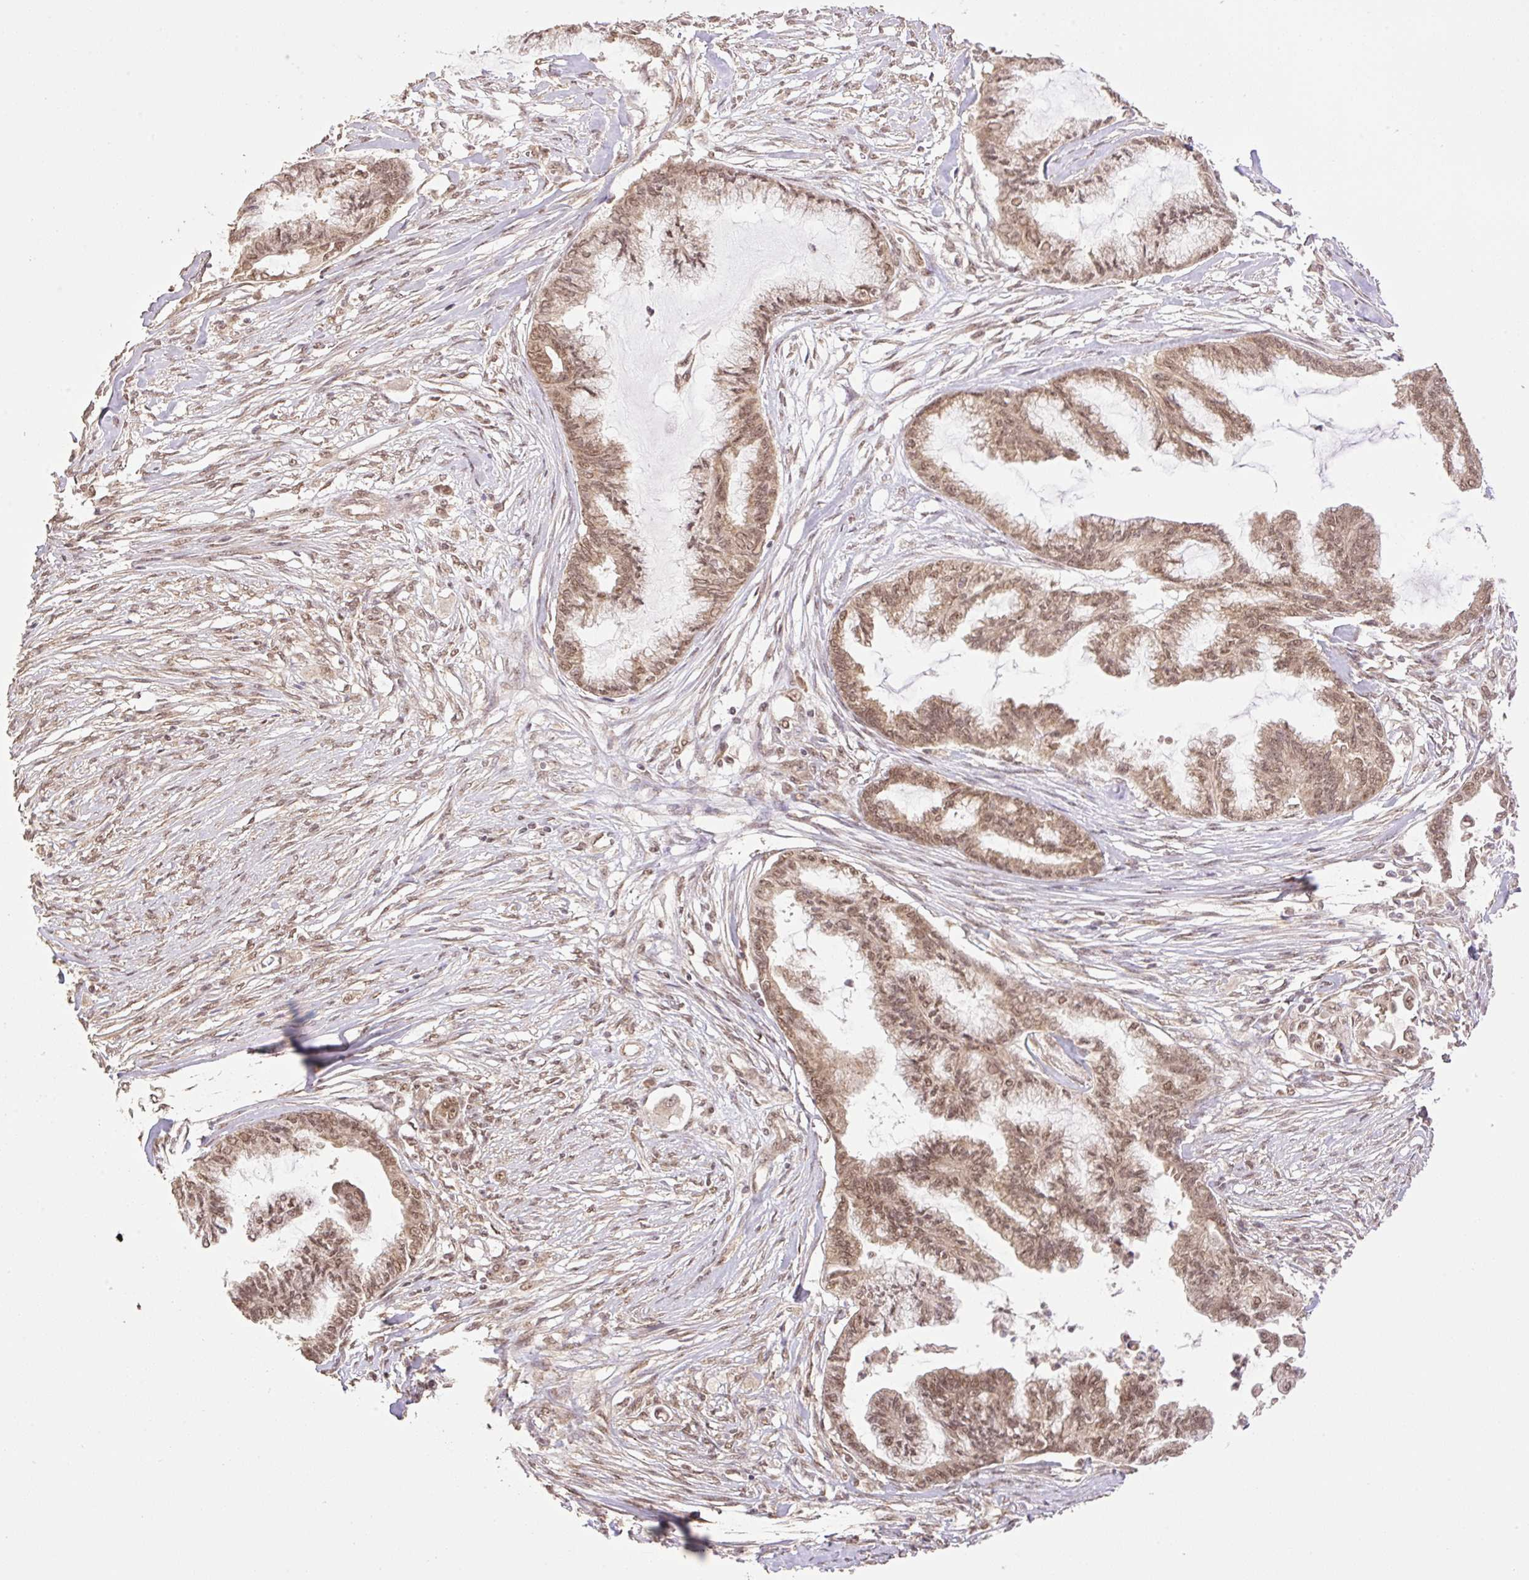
{"staining": {"intensity": "moderate", "quantity": ">75%", "location": "cytoplasmic/membranous,nuclear"}, "tissue": "endometrial cancer", "cell_type": "Tumor cells", "image_type": "cancer", "snomed": [{"axis": "morphology", "description": "Adenocarcinoma, NOS"}, {"axis": "topography", "description": "Endometrium"}], "caption": "Endometrial cancer (adenocarcinoma) was stained to show a protein in brown. There is medium levels of moderate cytoplasmic/membranous and nuclear staining in approximately >75% of tumor cells.", "gene": "VPS25", "patient": {"sex": "female", "age": 86}}